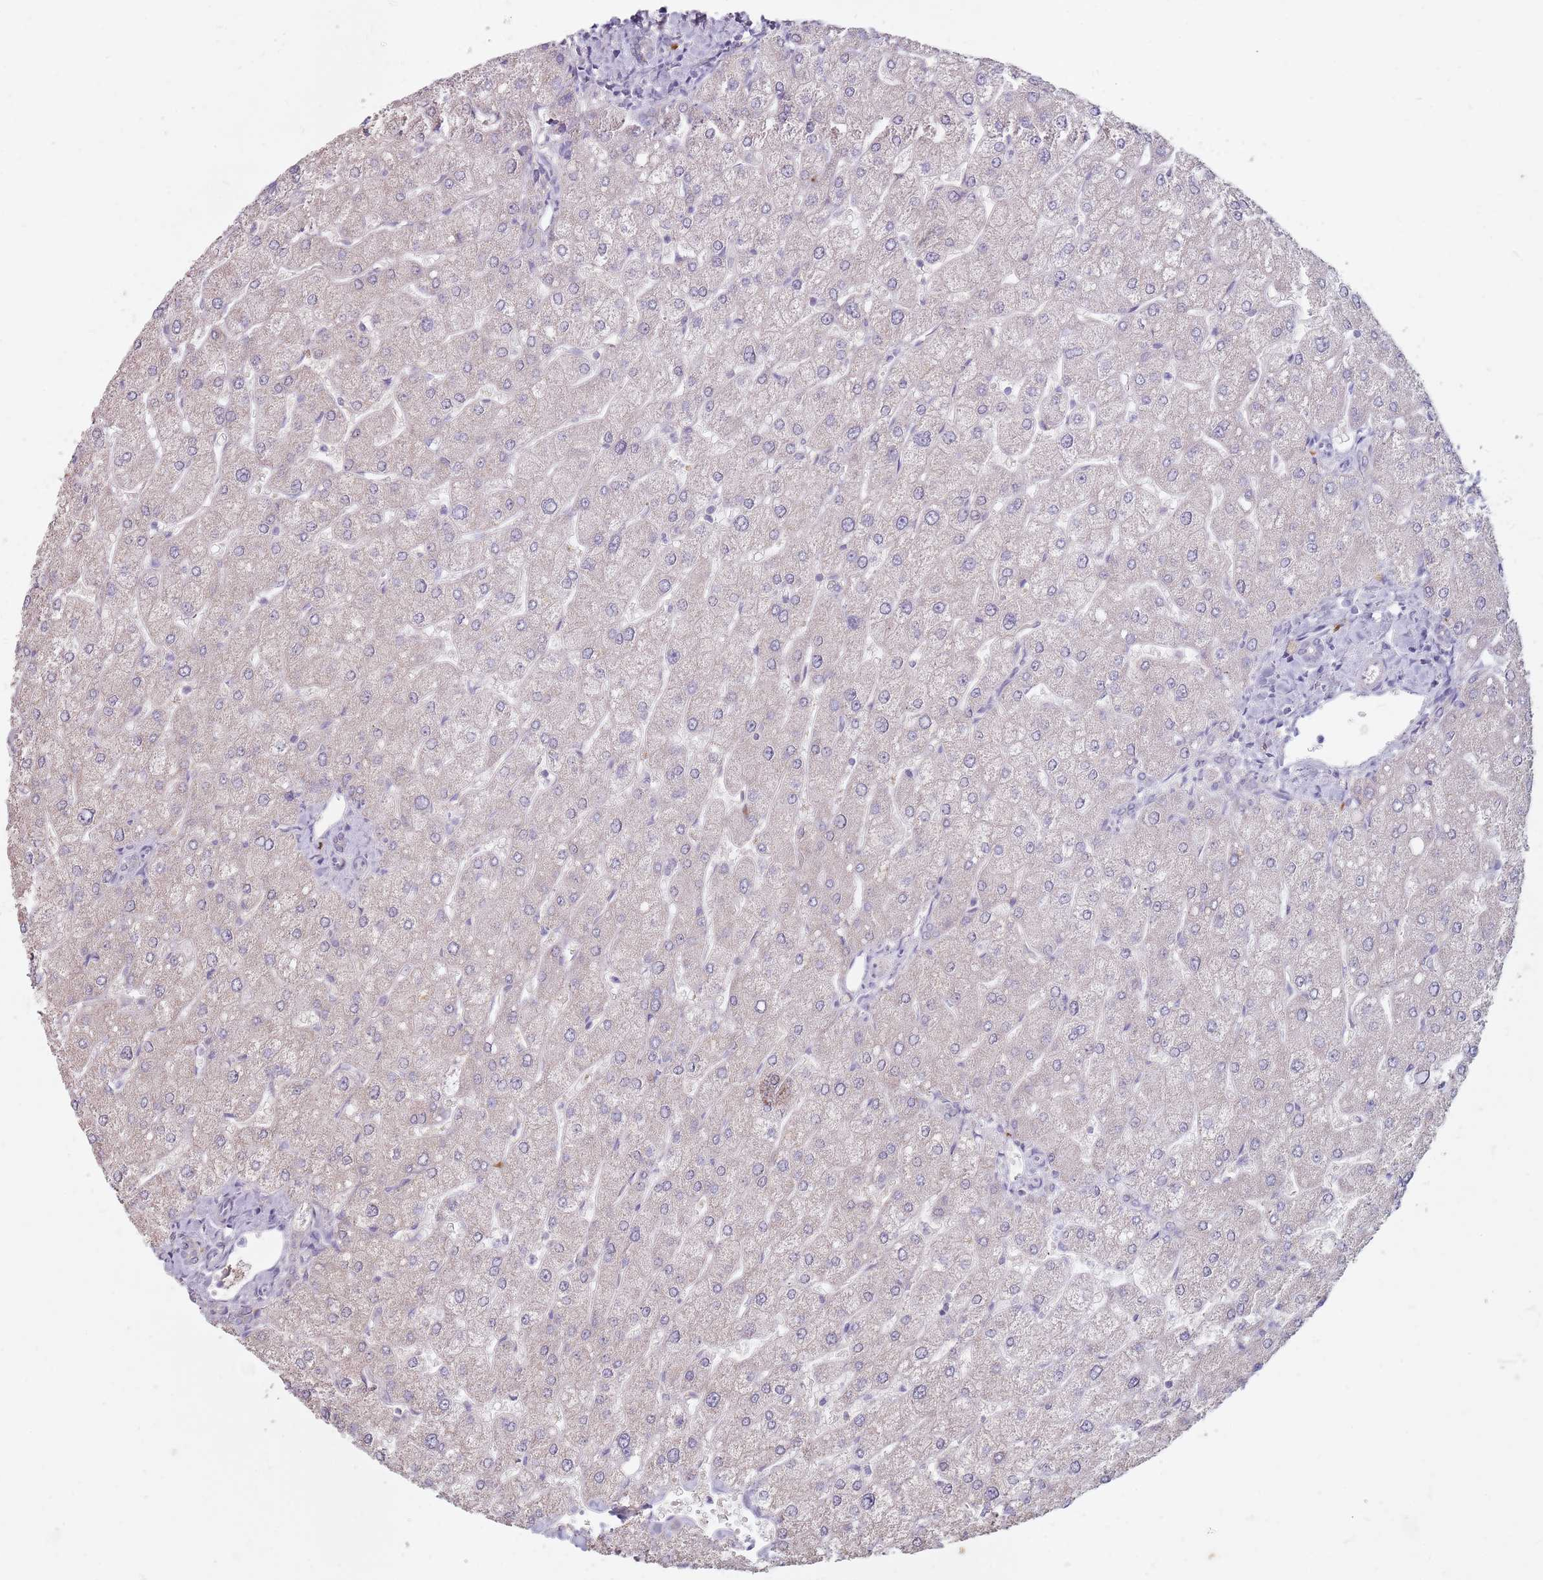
{"staining": {"intensity": "negative", "quantity": "none", "location": "none"}, "tissue": "liver", "cell_type": "Cholangiocytes", "image_type": "normal", "snomed": [{"axis": "morphology", "description": "Normal tissue, NOS"}, {"axis": "topography", "description": "Liver"}], "caption": "A micrograph of human liver is negative for staining in cholangiocytes. The staining is performed using DAB brown chromogen with nuclei counter-stained in using hematoxylin.", "gene": "STYK1", "patient": {"sex": "male", "age": 55}}